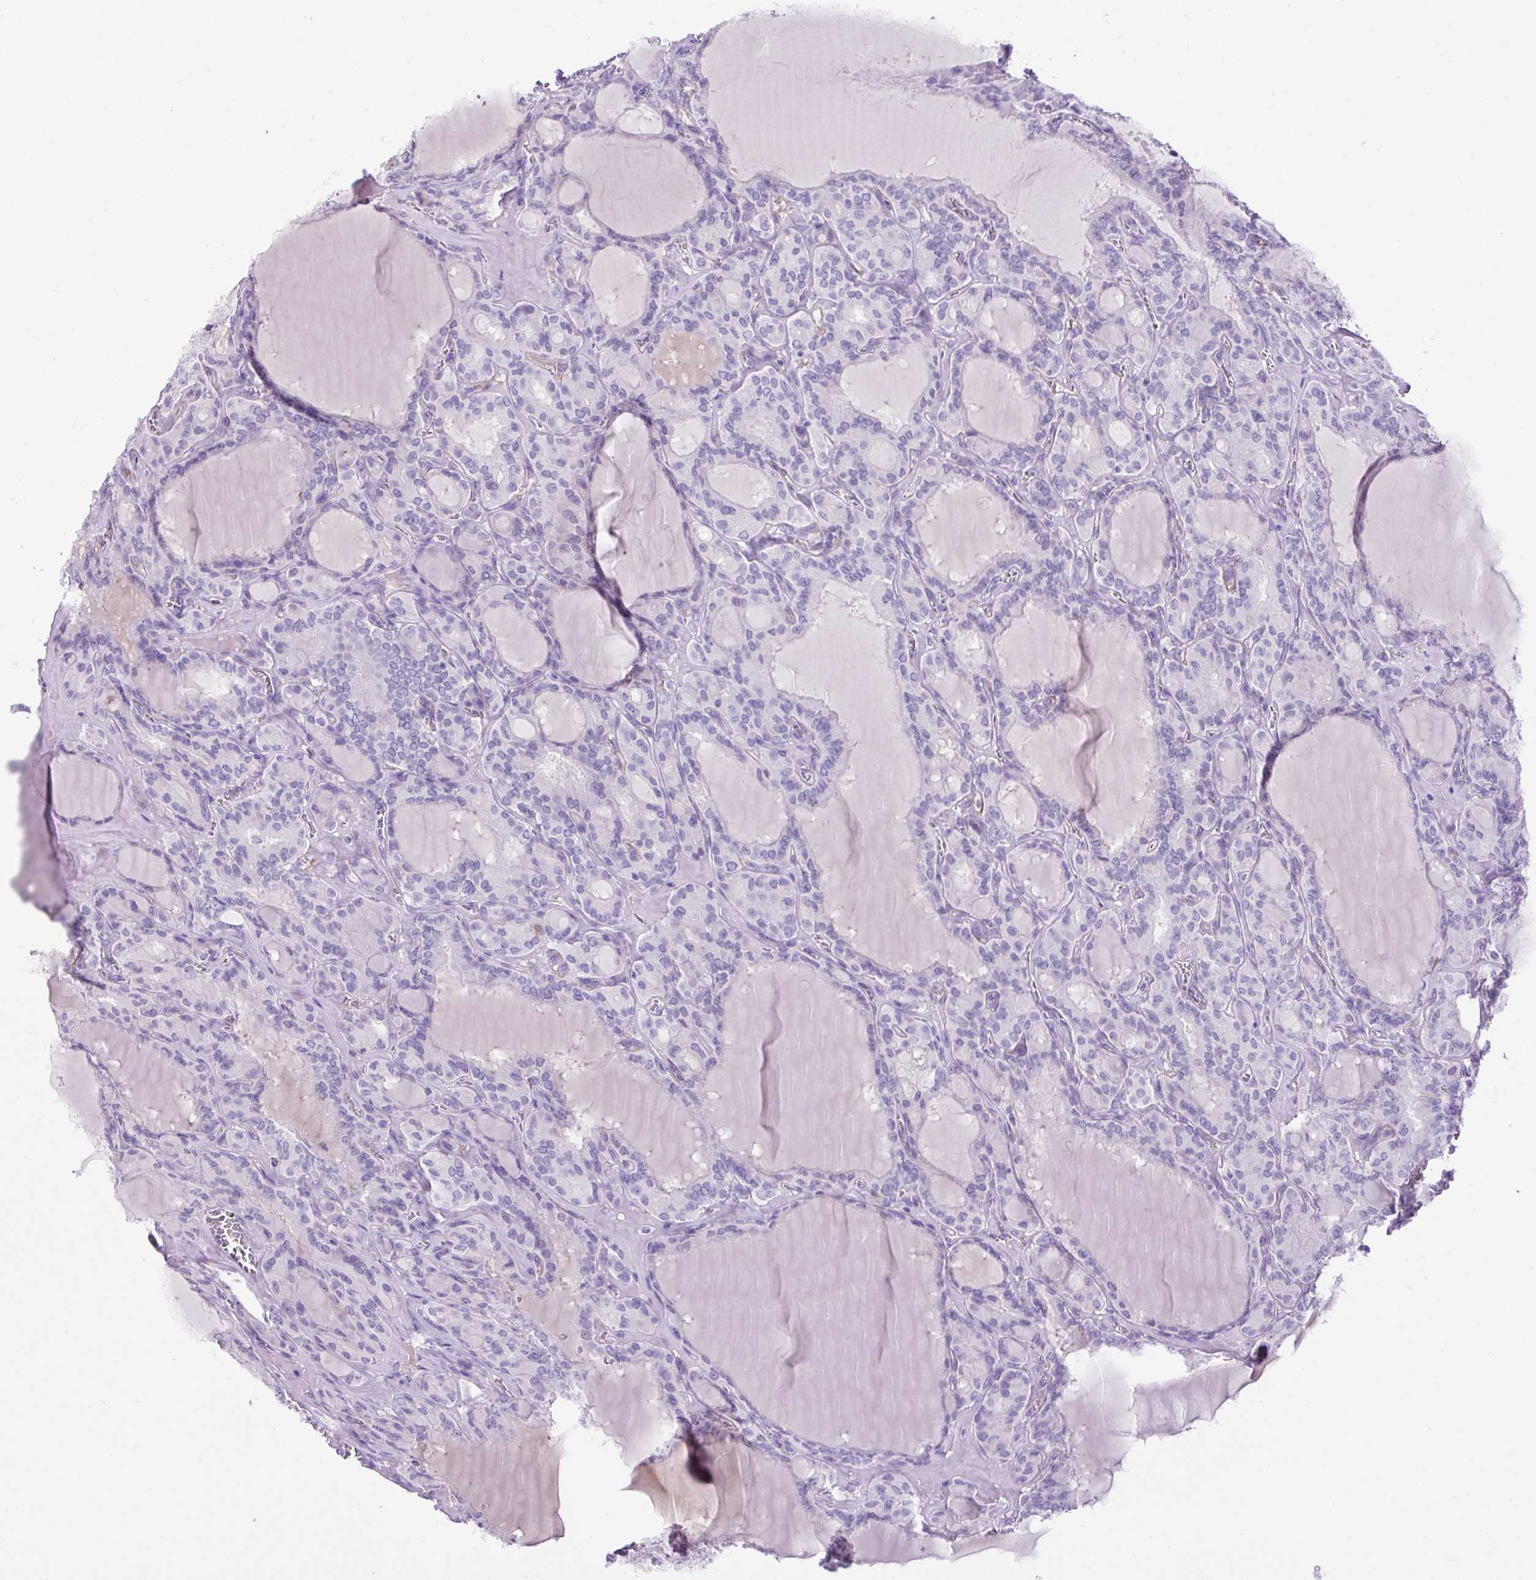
{"staining": {"intensity": "negative", "quantity": "none", "location": "none"}, "tissue": "thyroid cancer", "cell_type": "Tumor cells", "image_type": "cancer", "snomed": [{"axis": "morphology", "description": "Papillary adenocarcinoma, NOS"}, {"axis": "topography", "description": "Thyroid gland"}], "caption": "Papillary adenocarcinoma (thyroid) was stained to show a protein in brown. There is no significant staining in tumor cells.", "gene": "SPTBN5", "patient": {"sex": "male", "age": 87}}